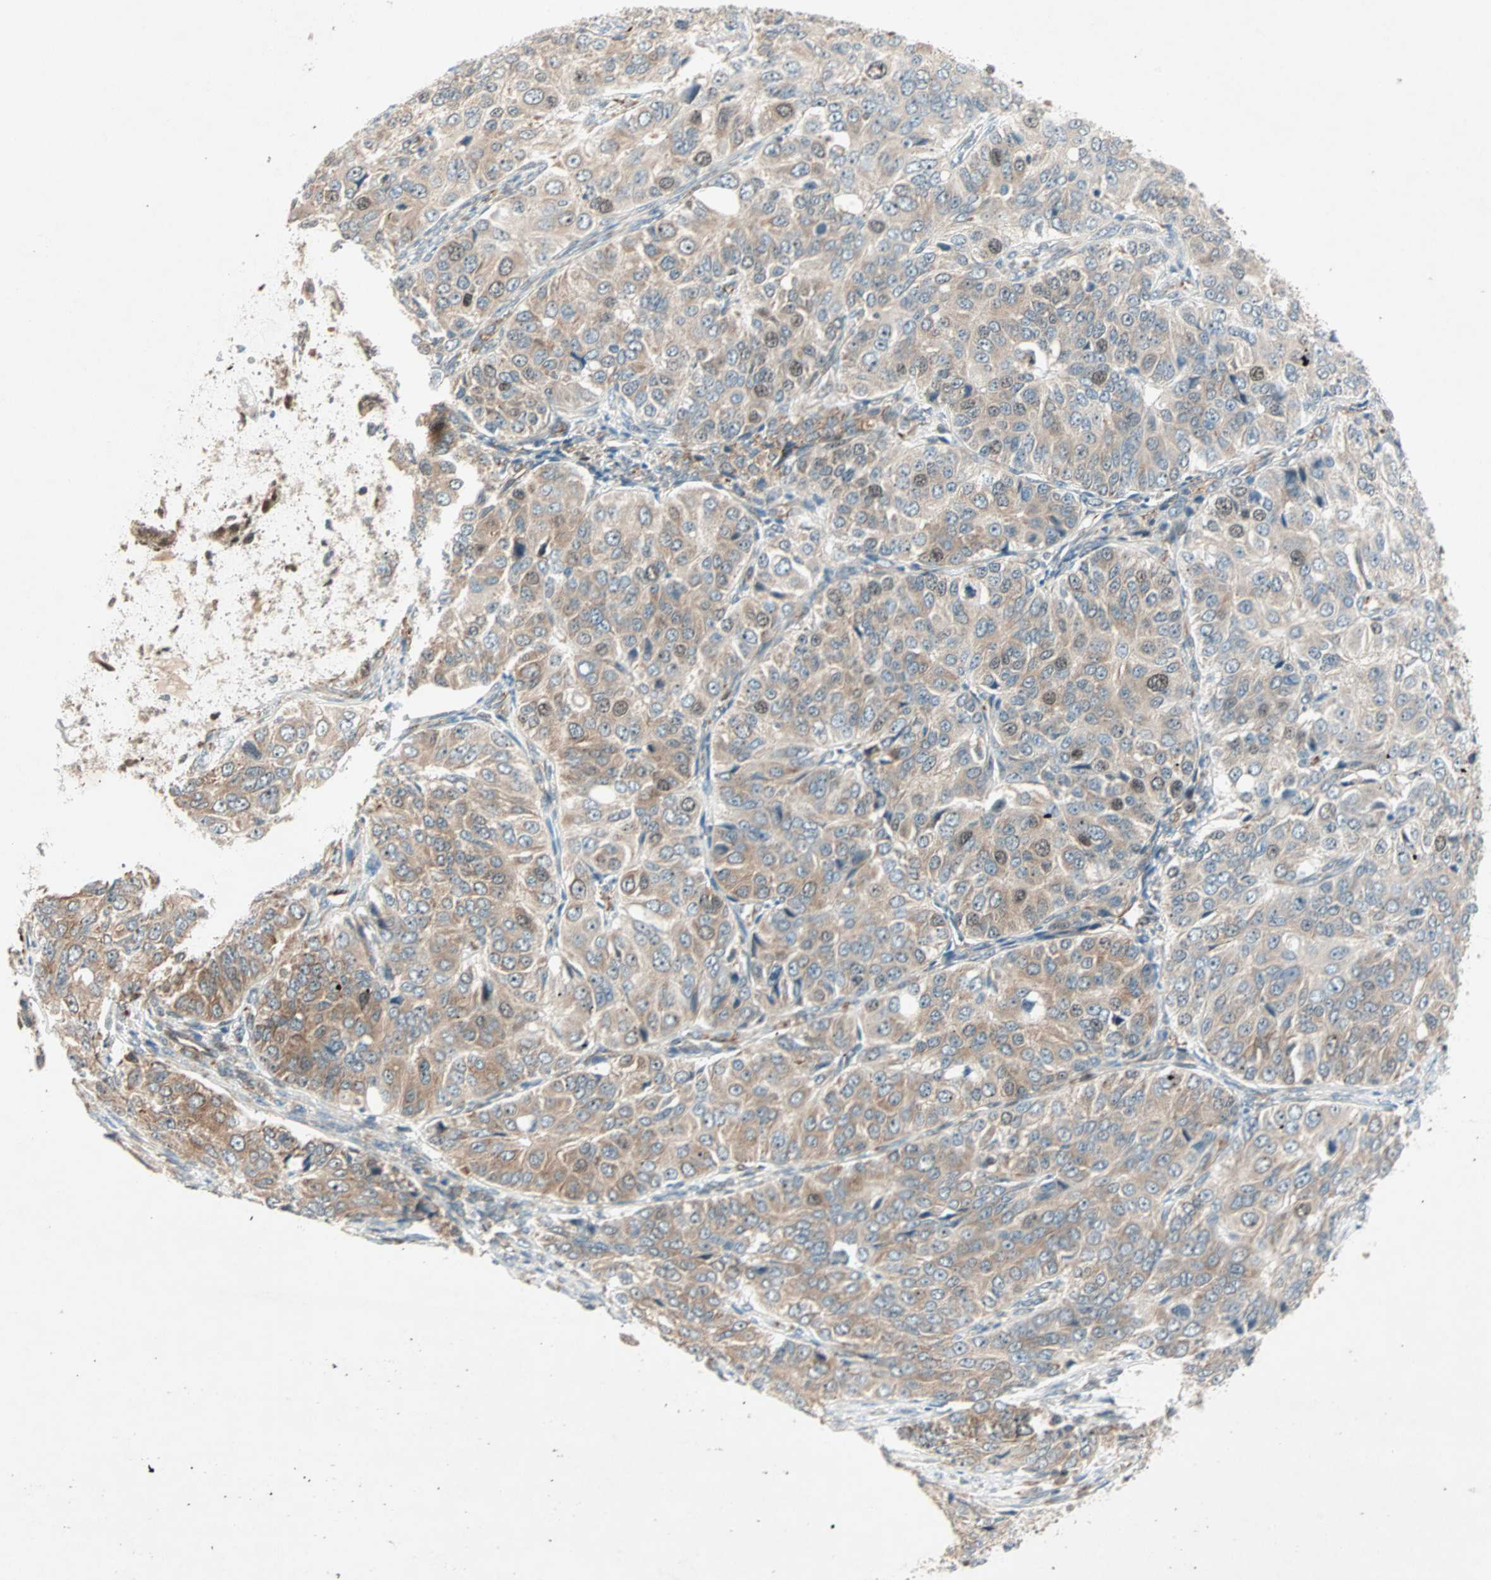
{"staining": {"intensity": "weak", "quantity": ">75%", "location": "cytoplasmic/membranous,nuclear"}, "tissue": "ovarian cancer", "cell_type": "Tumor cells", "image_type": "cancer", "snomed": [{"axis": "morphology", "description": "Carcinoma, endometroid"}, {"axis": "topography", "description": "Ovary"}], "caption": "Weak cytoplasmic/membranous and nuclear protein positivity is appreciated in approximately >75% of tumor cells in ovarian cancer.", "gene": "ZNF37A", "patient": {"sex": "female", "age": 51}}